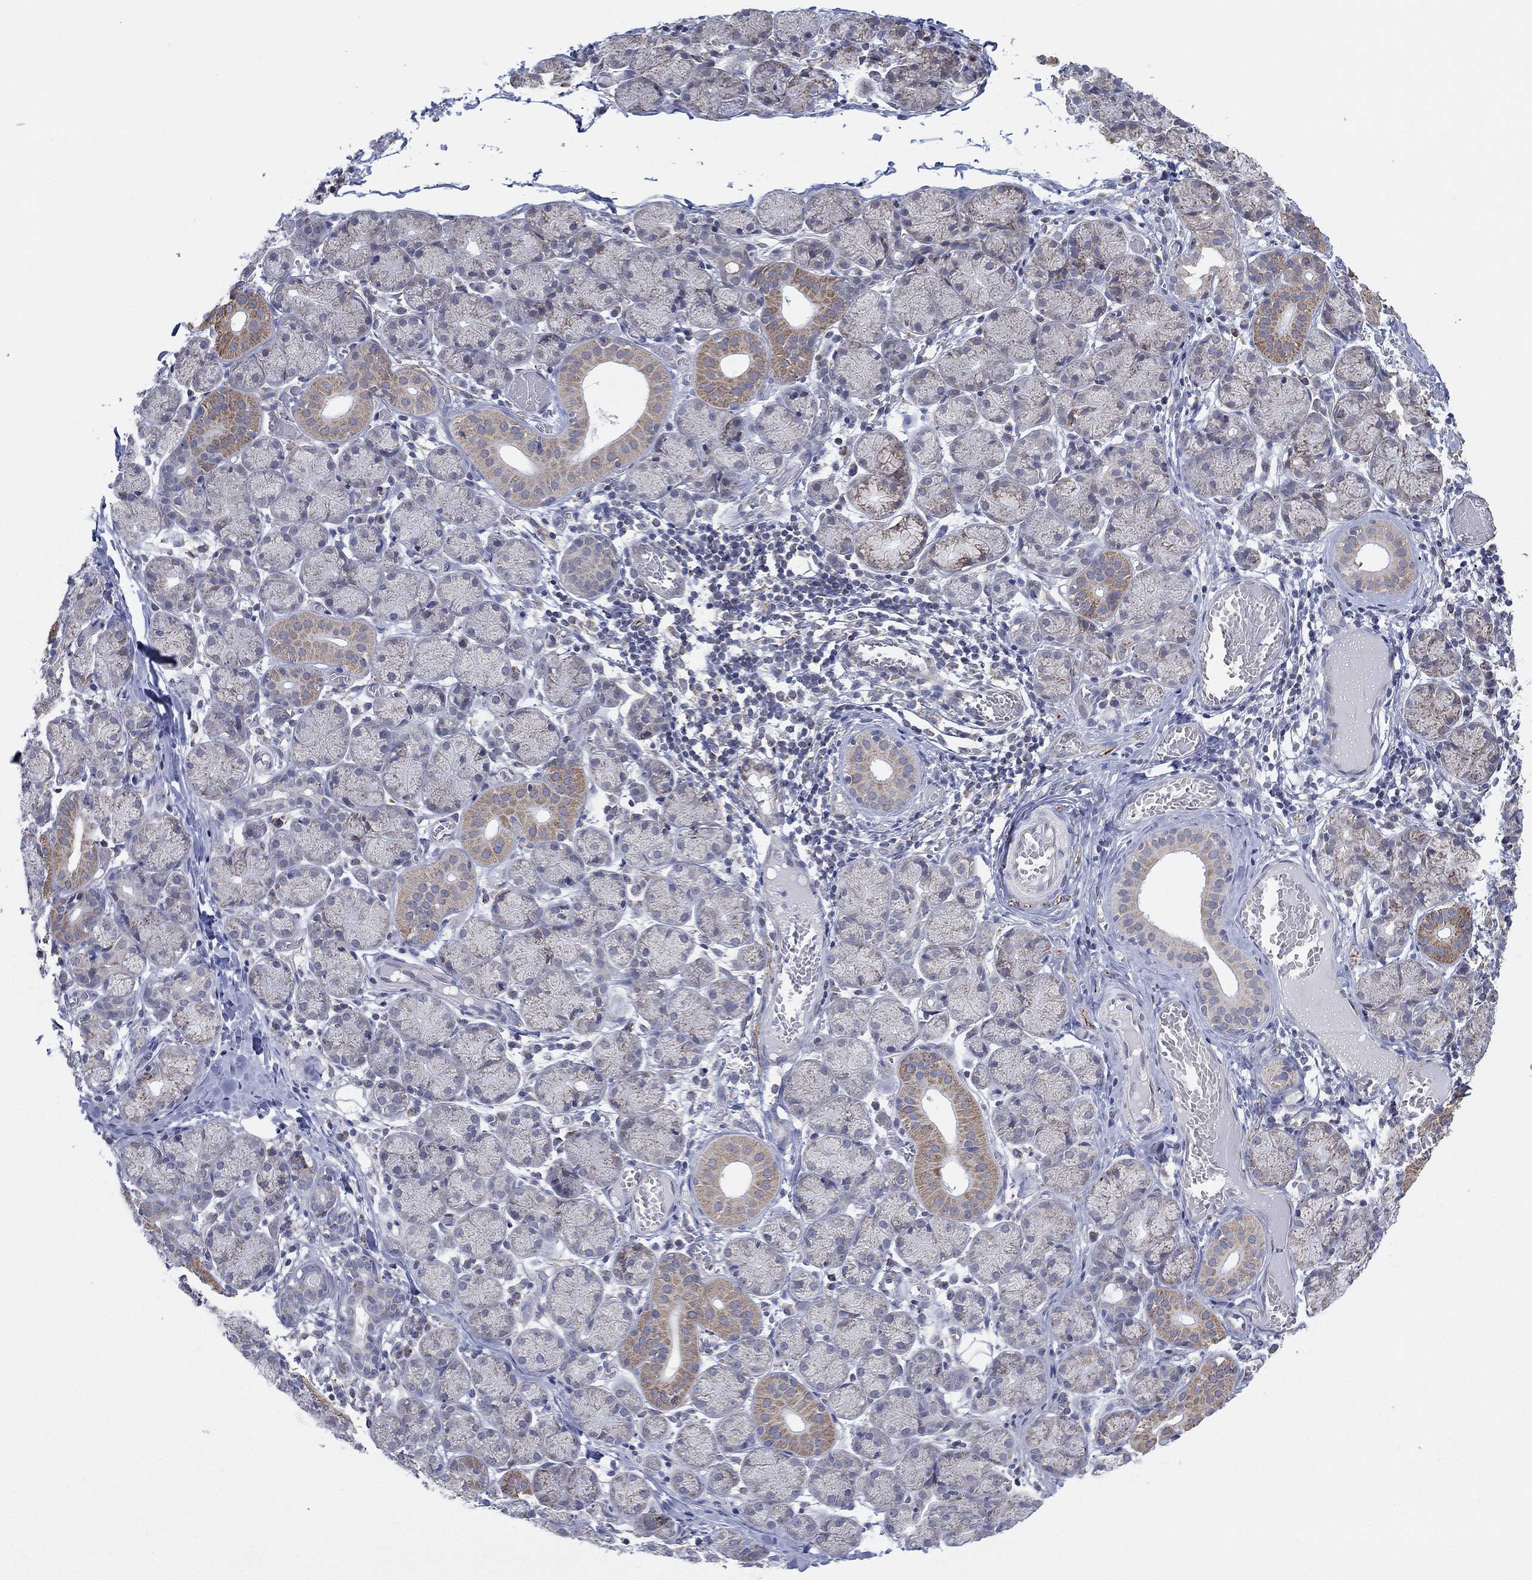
{"staining": {"intensity": "weak", "quantity": "25%-75%", "location": "cytoplasmic/membranous"}, "tissue": "salivary gland", "cell_type": "Glandular cells", "image_type": "normal", "snomed": [{"axis": "morphology", "description": "Normal tissue, NOS"}, {"axis": "topography", "description": "Salivary gland"}, {"axis": "topography", "description": "Peripheral nerve tissue"}], "caption": "IHC histopathology image of normal salivary gland: human salivary gland stained using immunohistochemistry exhibits low levels of weak protein expression localized specifically in the cytoplasmic/membranous of glandular cells, appearing as a cytoplasmic/membranous brown color.", "gene": "INA", "patient": {"sex": "female", "age": 24}}